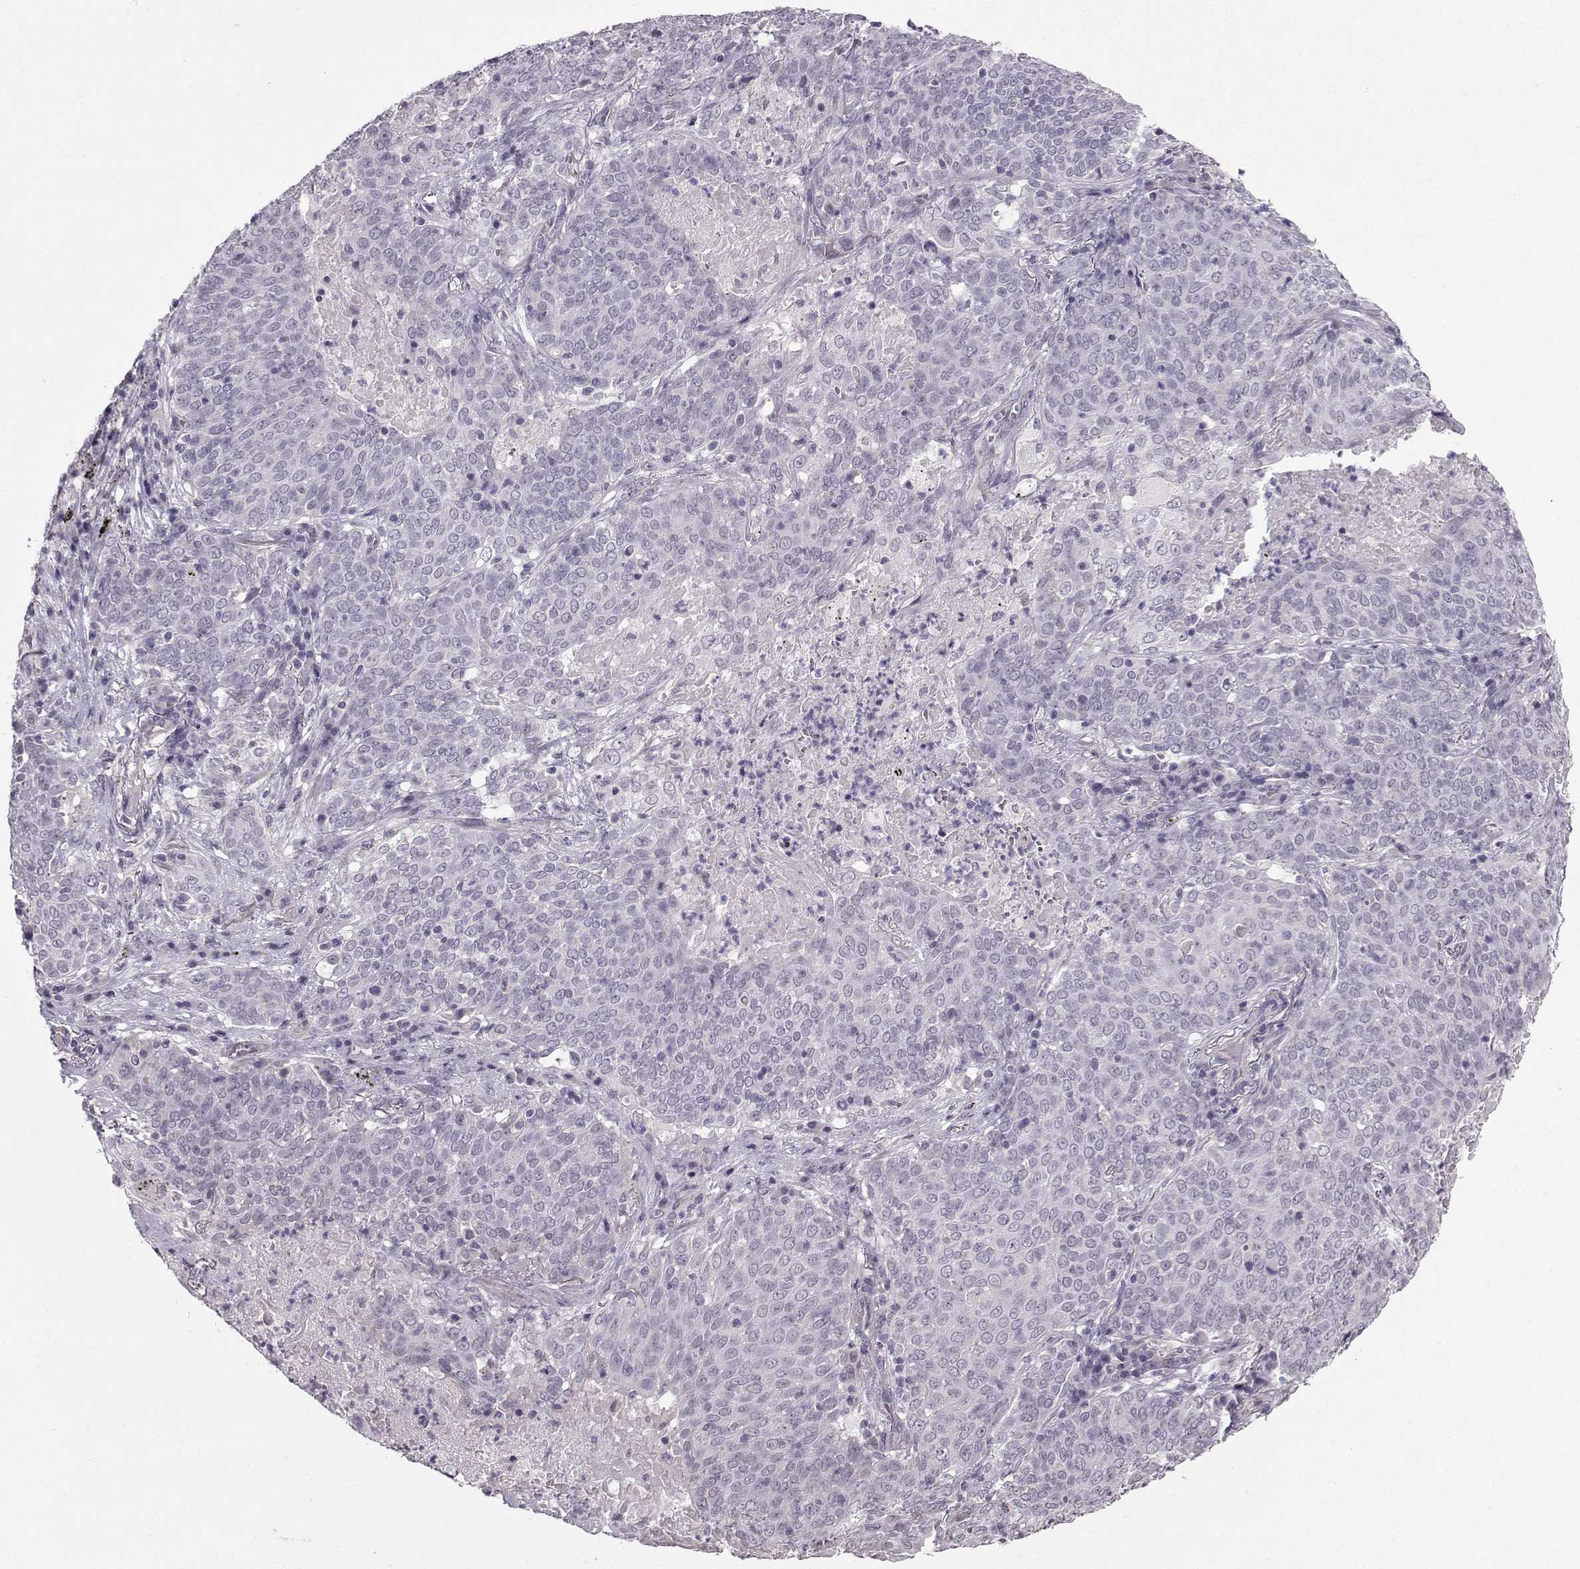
{"staining": {"intensity": "negative", "quantity": "none", "location": "none"}, "tissue": "lung cancer", "cell_type": "Tumor cells", "image_type": "cancer", "snomed": [{"axis": "morphology", "description": "Squamous cell carcinoma, NOS"}, {"axis": "topography", "description": "Lung"}], "caption": "This is an immunohistochemistry micrograph of lung cancer. There is no expression in tumor cells.", "gene": "TSPYL5", "patient": {"sex": "male", "age": 82}}